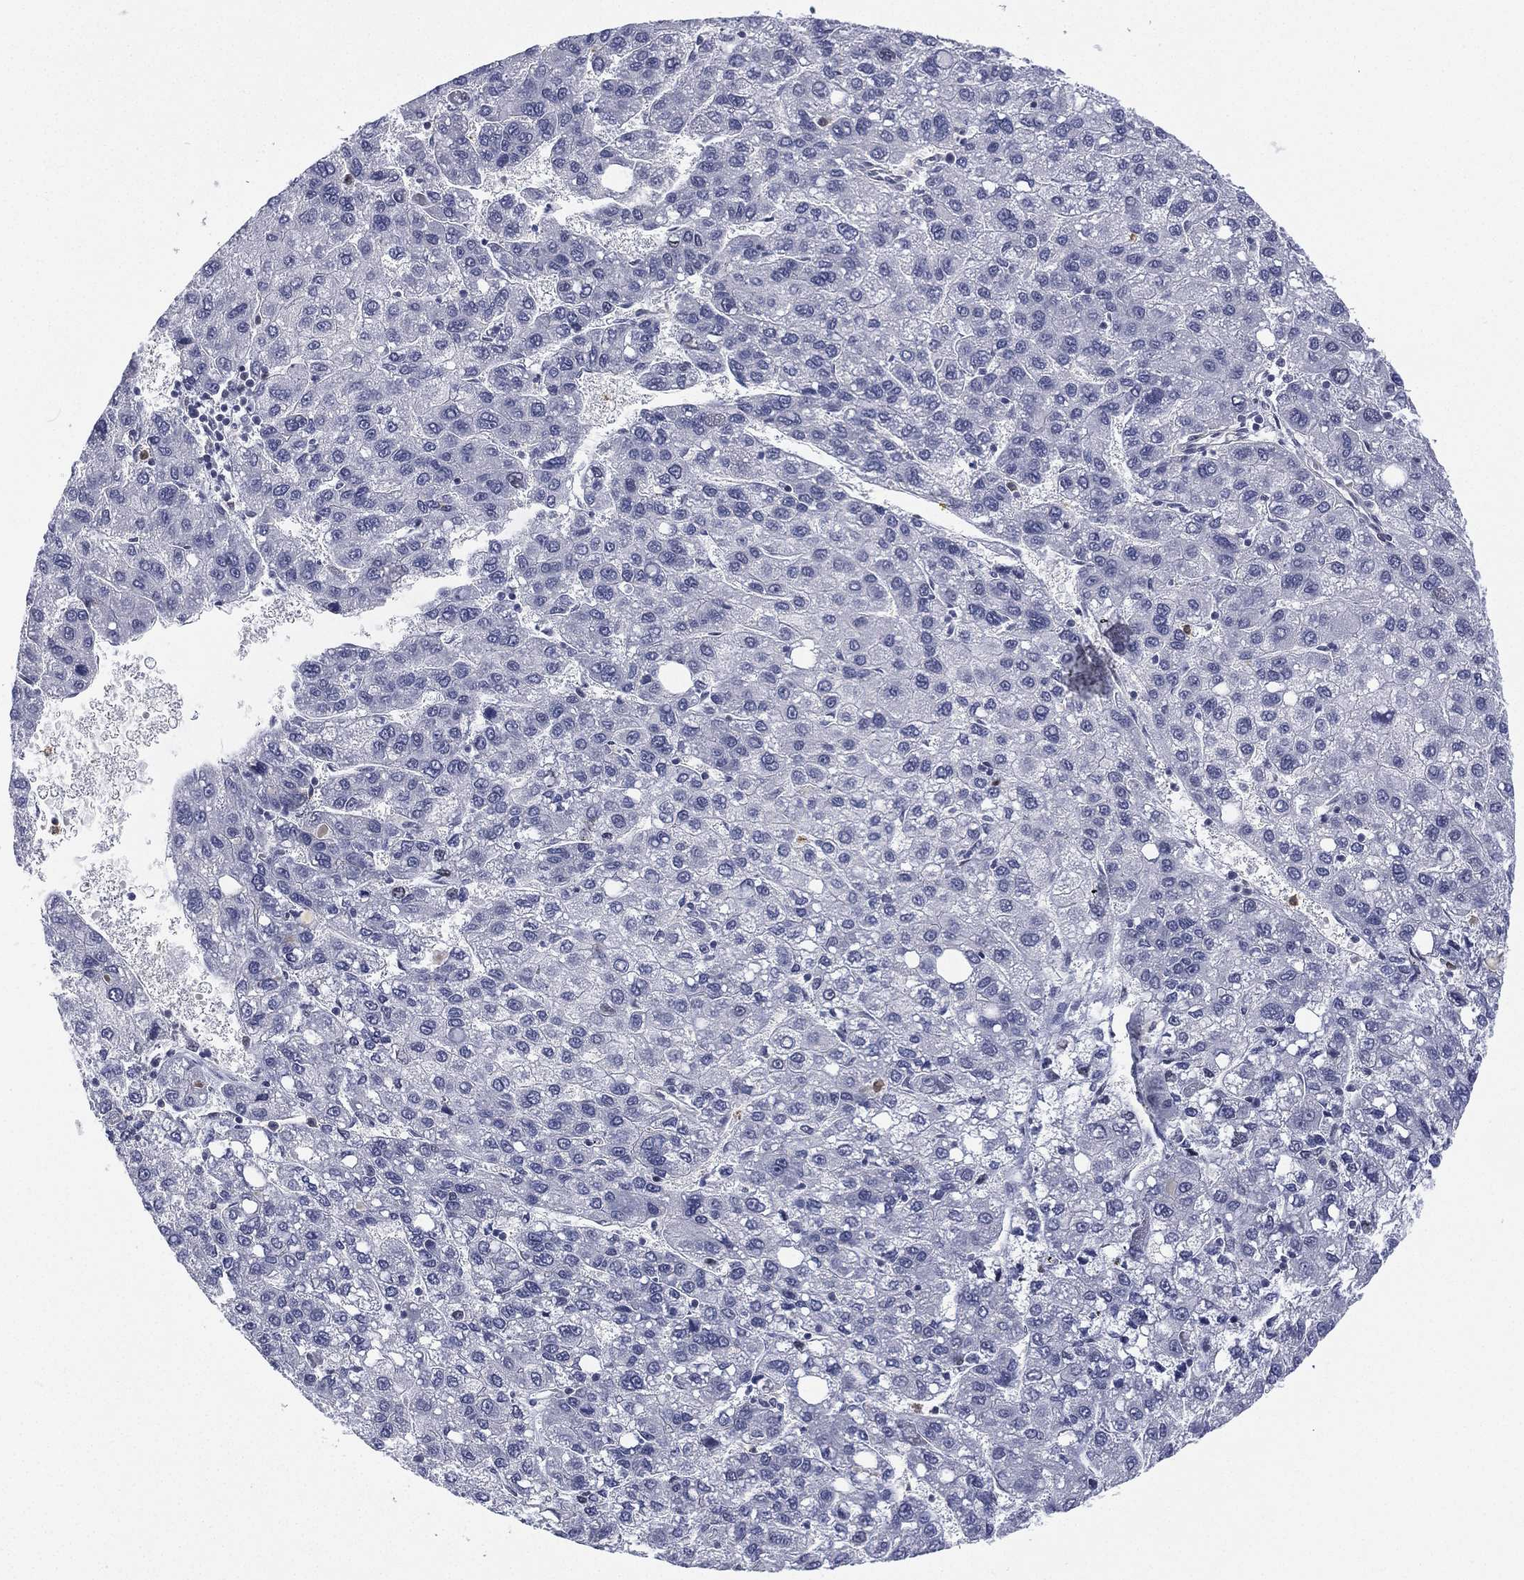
{"staining": {"intensity": "negative", "quantity": "none", "location": "none"}, "tissue": "liver cancer", "cell_type": "Tumor cells", "image_type": "cancer", "snomed": [{"axis": "morphology", "description": "Carcinoma, Hepatocellular, NOS"}, {"axis": "topography", "description": "Liver"}], "caption": "High magnification brightfield microscopy of liver hepatocellular carcinoma stained with DAB (3,3'-diaminobenzidine) (brown) and counterstained with hematoxylin (blue): tumor cells show no significant expression.", "gene": "ZNF711", "patient": {"sex": "female", "age": 82}}